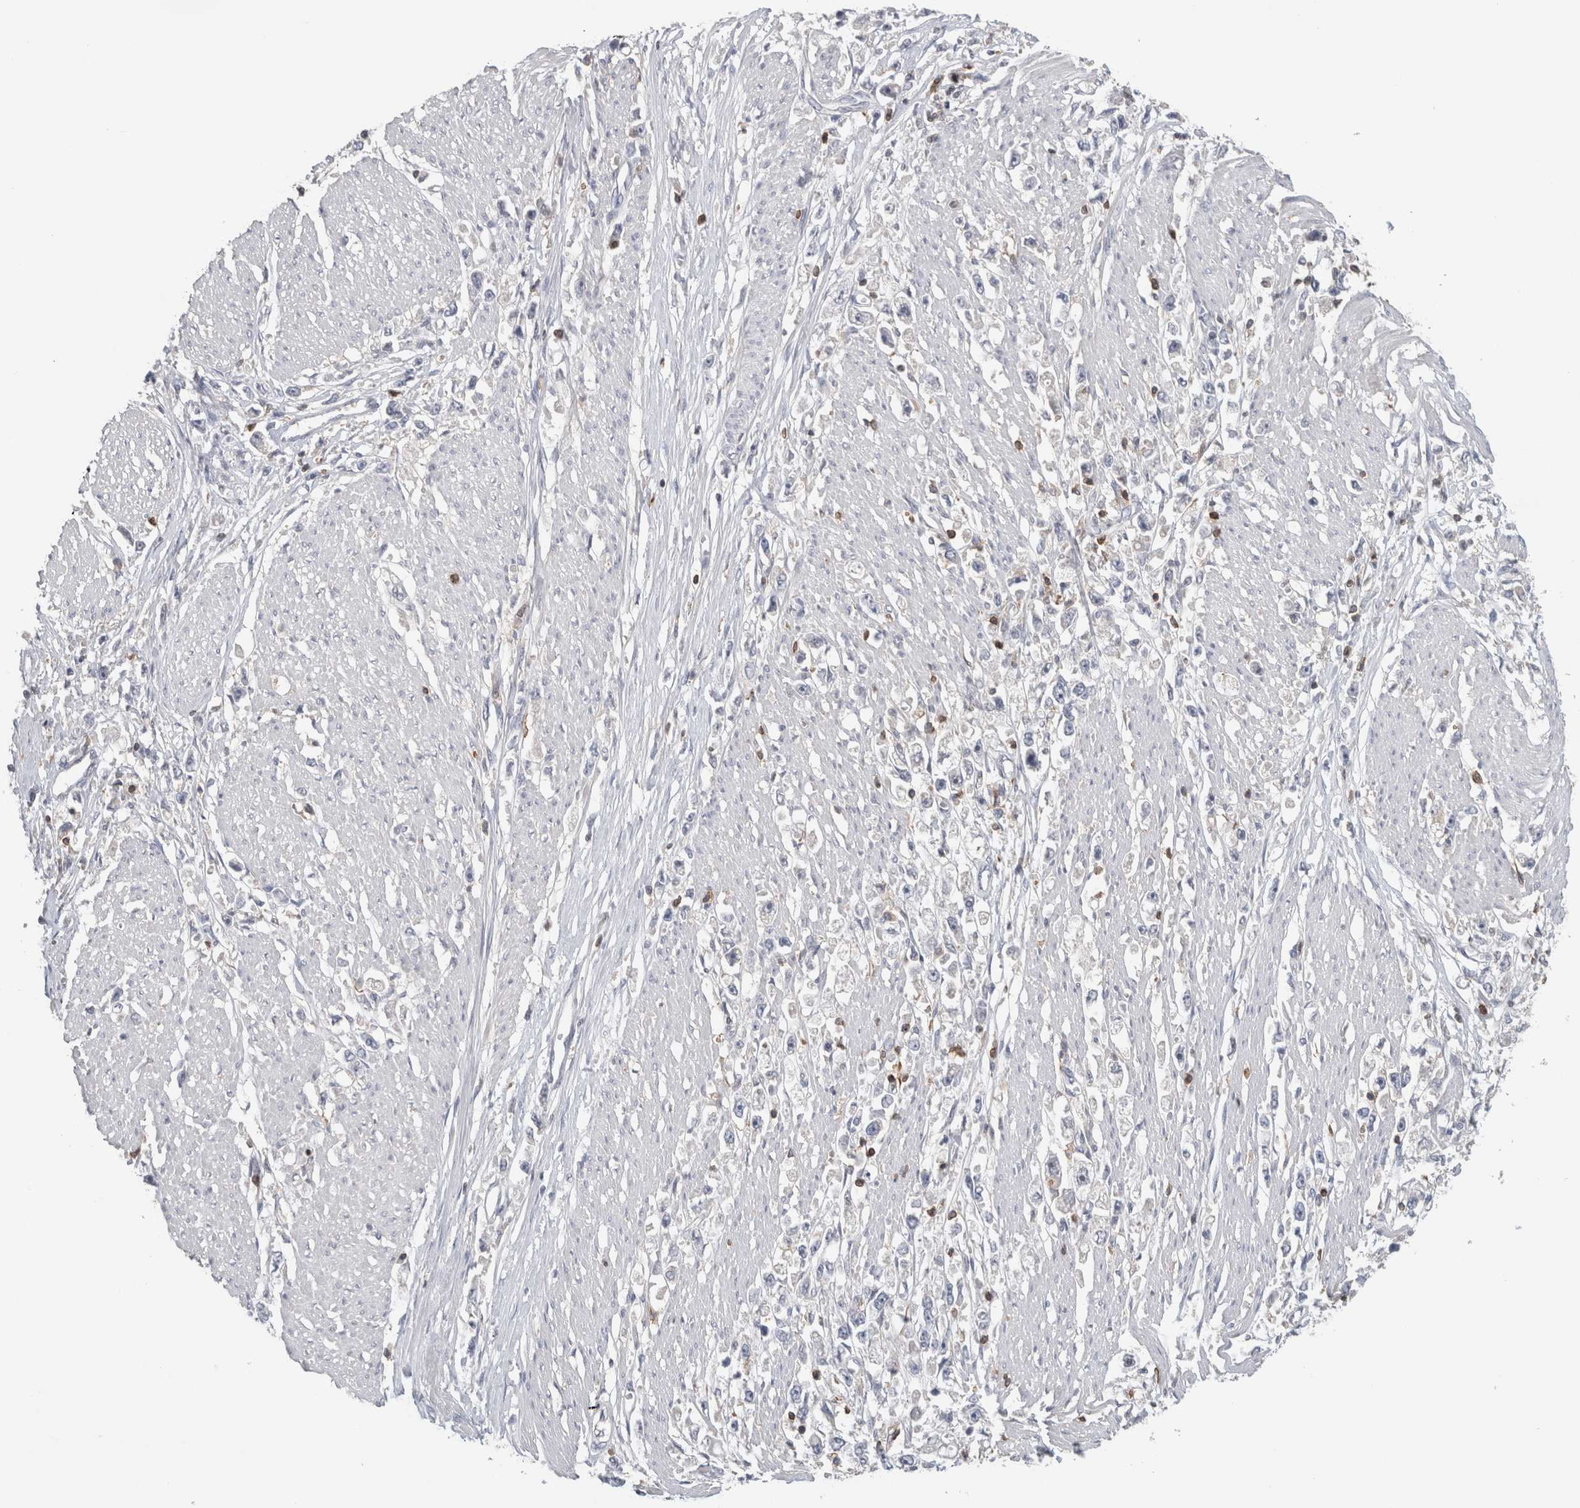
{"staining": {"intensity": "negative", "quantity": "none", "location": "none"}, "tissue": "stomach cancer", "cell_type": "Tumor cells", "image_type": "cancer", "snomed": [{"axis": "morphology", "description": "Adenocarcinoma, NOS"}, {"axis": "topography", "description": "Stomach"}], "caption": "Immunohistochemistry (IHC) micrograph of neoplastic tissue: stomach cancer stained with DAB shows no significant protein expression in tumor cells. (DAB (3,3'-diaminobenzidine) immunohistochemistry with hematoxylin counter stain).", "gene": "GFRA2", "patient": {"sex": "female", "age": 59}}